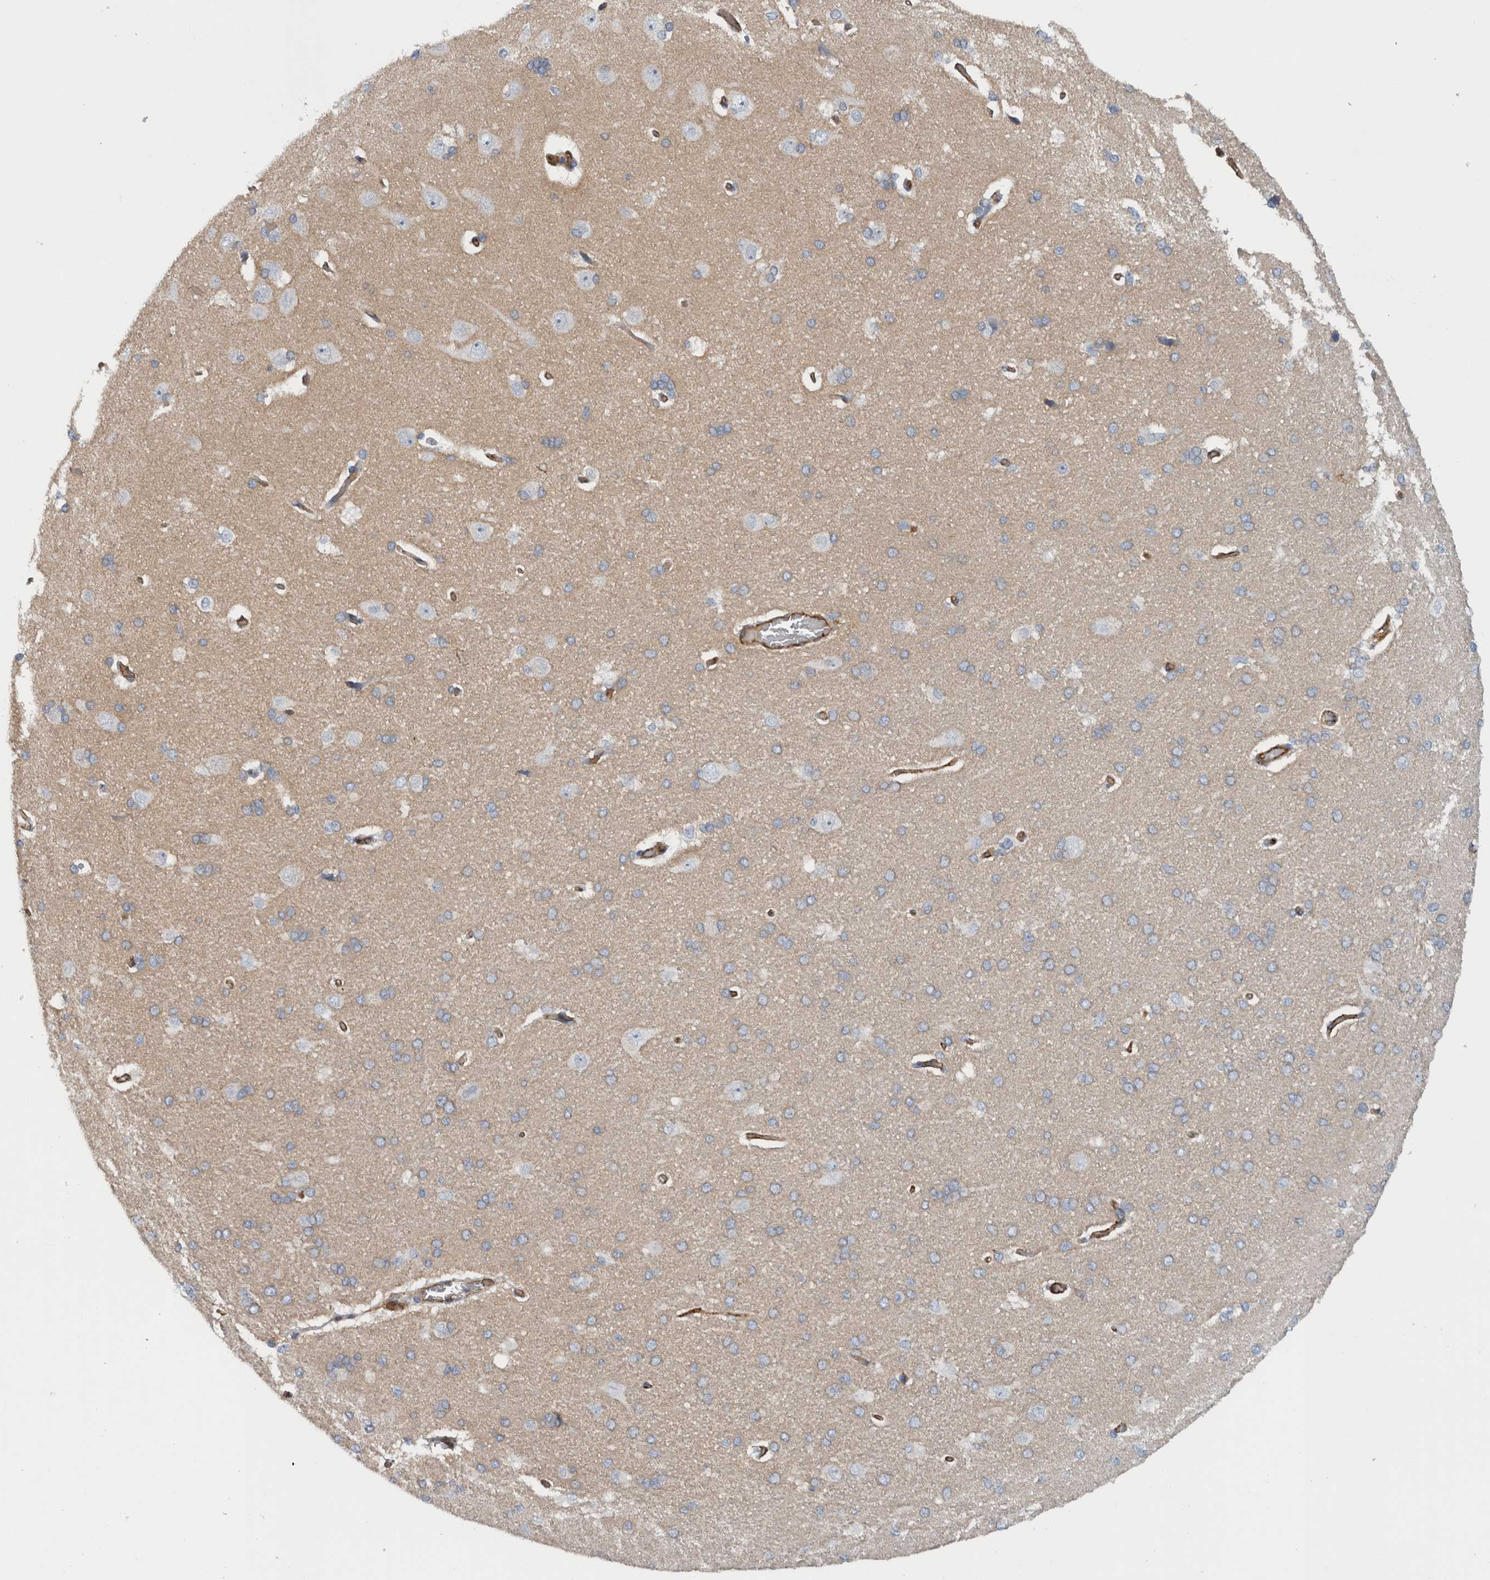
{"staining": {"intensity": "moderate", "quantity": "25%-75%", "location": "cytoplasmic/membranous"}, "tissue": "cerebral cortex", "cell_type": "Endothelial cells", "image_type": "normal", "snomed": [{"axis": "morphology", "description": "Normal tissue, NOS"}, {"axis": "topography", "description": "Cerebral cortex"}], "caption": "Immunohistochemistry (IHC) of normal cerebral cortex reveals medium levels of moderate cytoplasmic/membranous positivity in about 25%-75% of endothelial cells.", "gene": "CD59", "patient": {"sex": "male", "age": 62}}